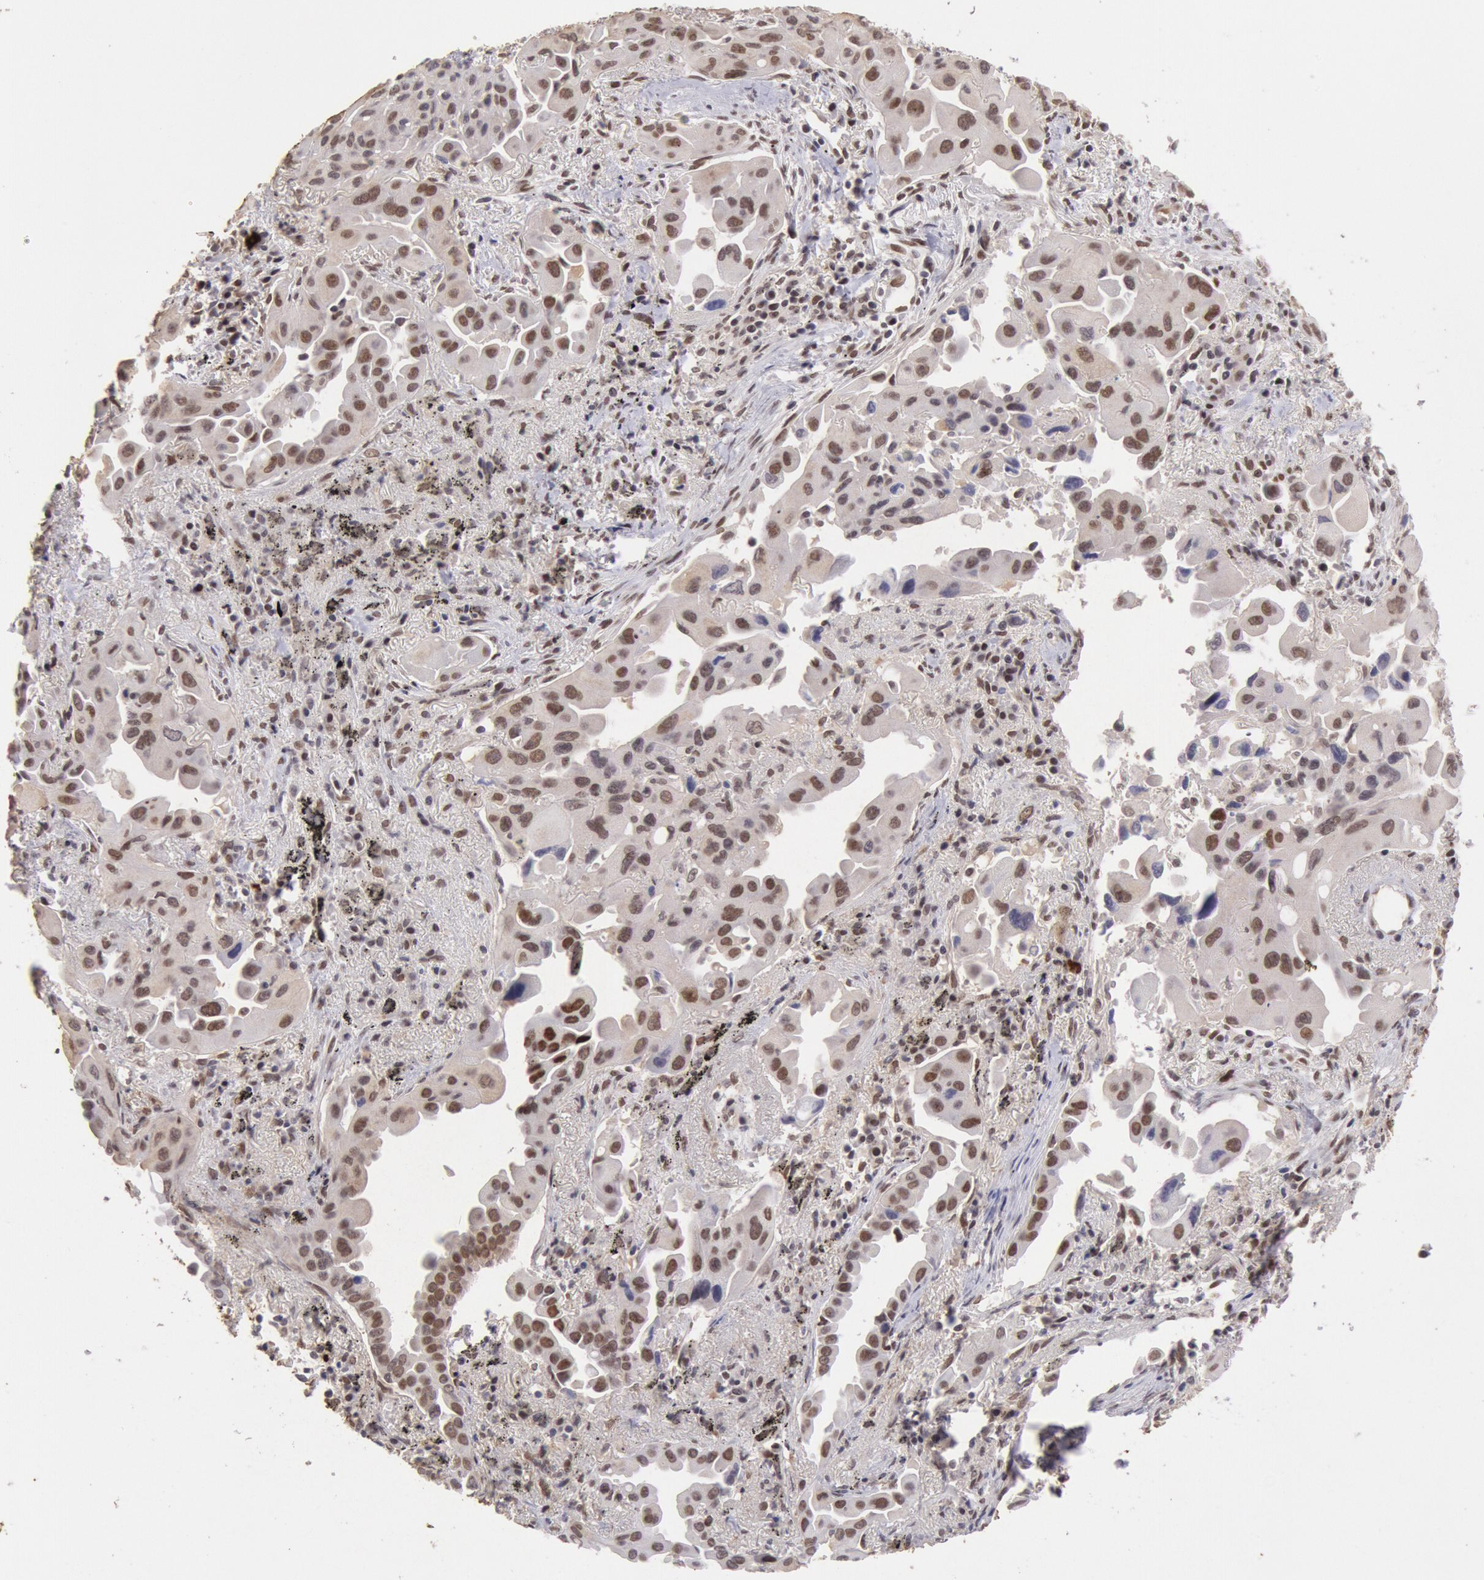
{"staining": {"intensity": "moderate", "quantity": ">75%", "location": "nuclear"}, "tissue": "lung cancer", "cell_type": "Tumor cells", "image_type": "cancer", "snomed": [{"axis": "morphology", "description": "Adenocarcinoma, NOS"}, {"axis": "topography", "description": "Lung"}], "caption": "Brown immunohistochemical staining in human lung adenocarcinoma shows moderate nuclear staining in approximately >75% of tumor cells. The staining is performed using DAB (3,3'-diaminobenzidine) brown chromogen to label protein expression. The nuclei are counter-stained blue using hematoxylin.", "gene": "CDKN2B", "patient": {"sex": "male", "age": 68}}